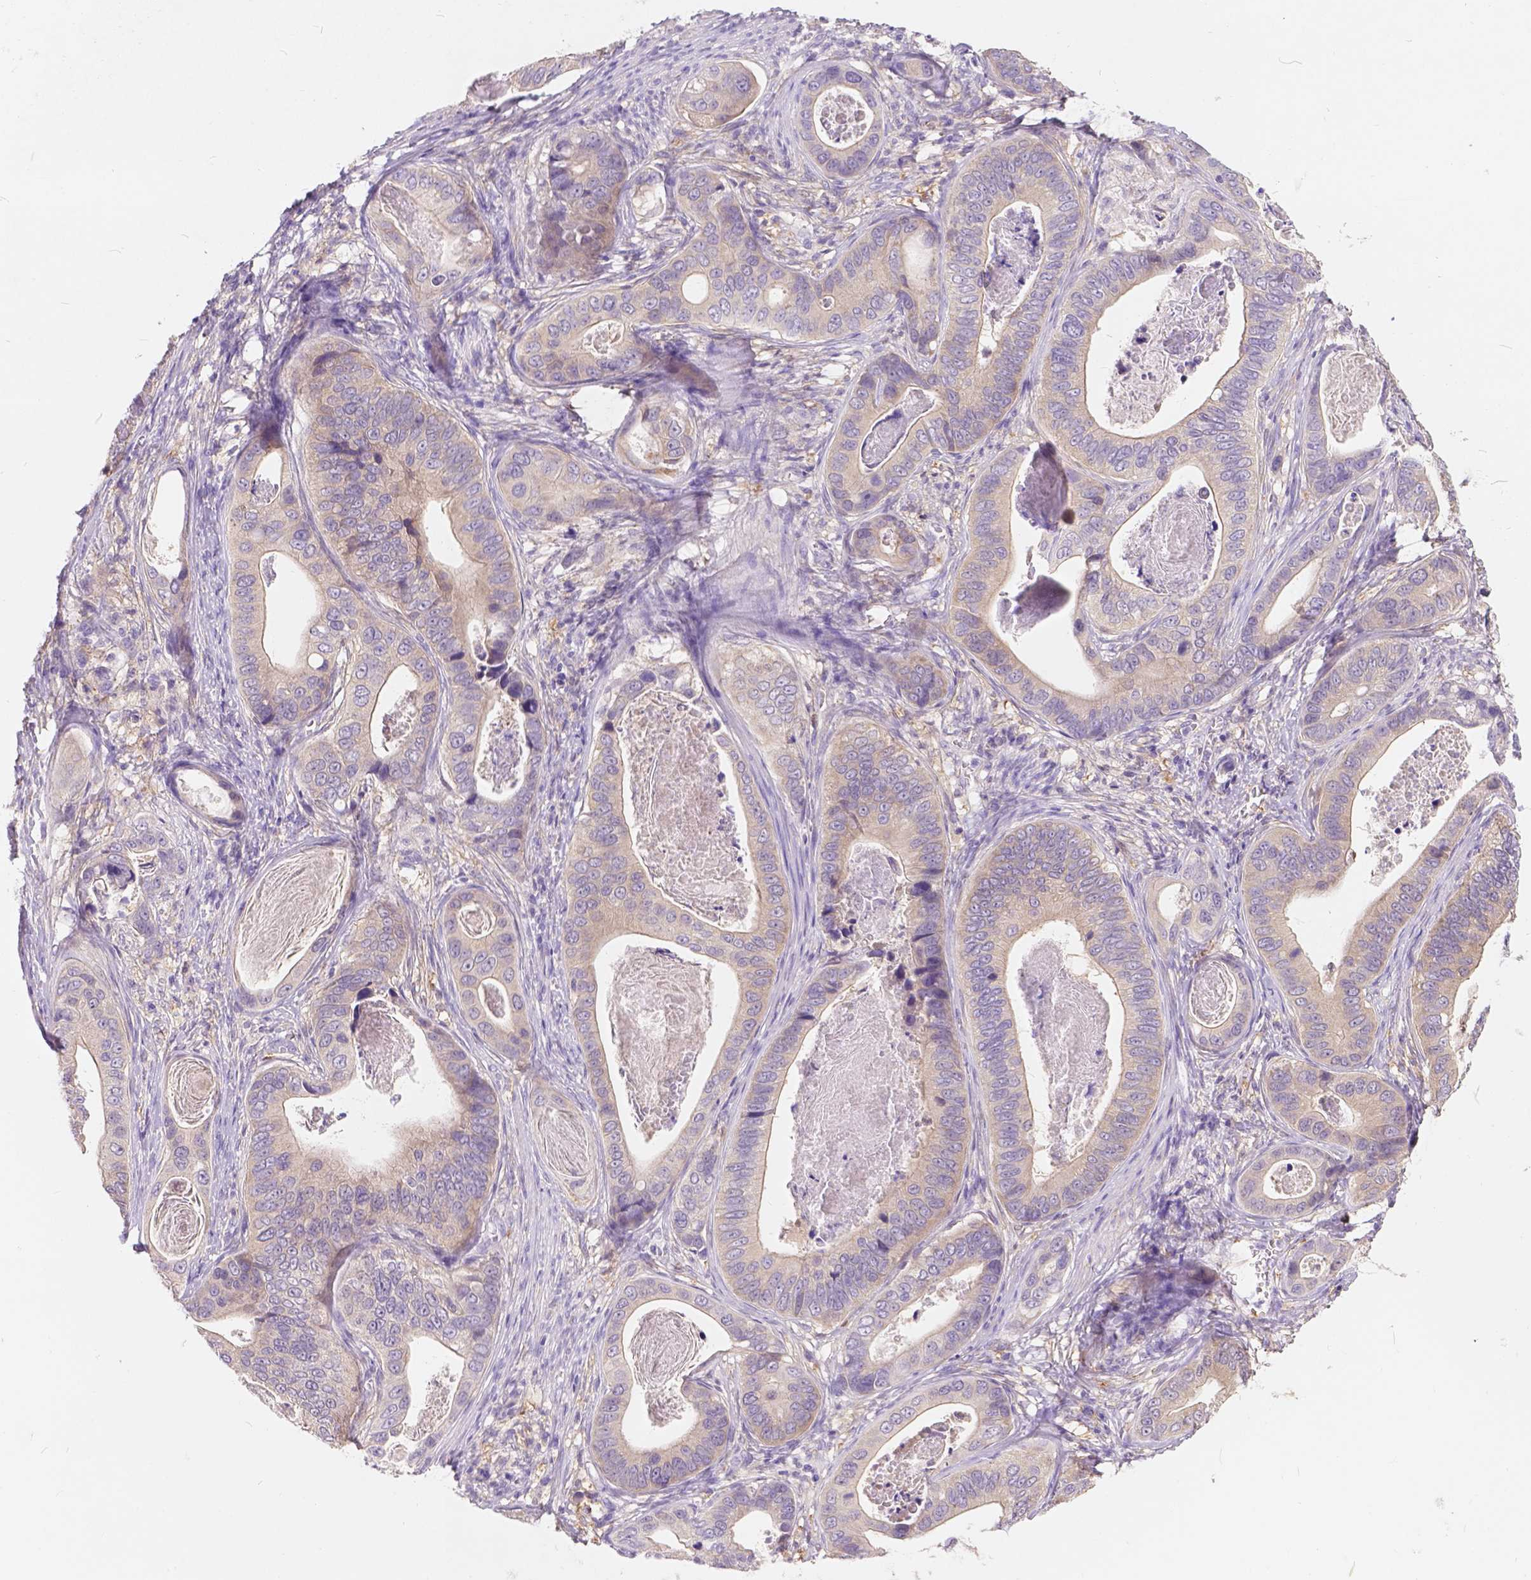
{"staining": {"intensity": "weak", "quantity": "25%-75%", "location": "cytoplasmic/membranous"}, "tissue": "stomach cancer", "cell_type": "Tumor cells", "image_type": "cancer", "snomed": [{"axis": "morphology", "description": "Adenocarcinoma, NOS"}, {"axis": "topography", "description": "Stomach"}], "caption": "Tumor cells display low levels of weak cytoplasmic/membranous staining in about 25%-75% of cells in stomach cancer. (DAB (3,3'-diaminobenzidine) = brown stain, brightfield microscopy at high magnification).", "gene": "PEX11G", "patient": {"sex": "male", "age": 84}}